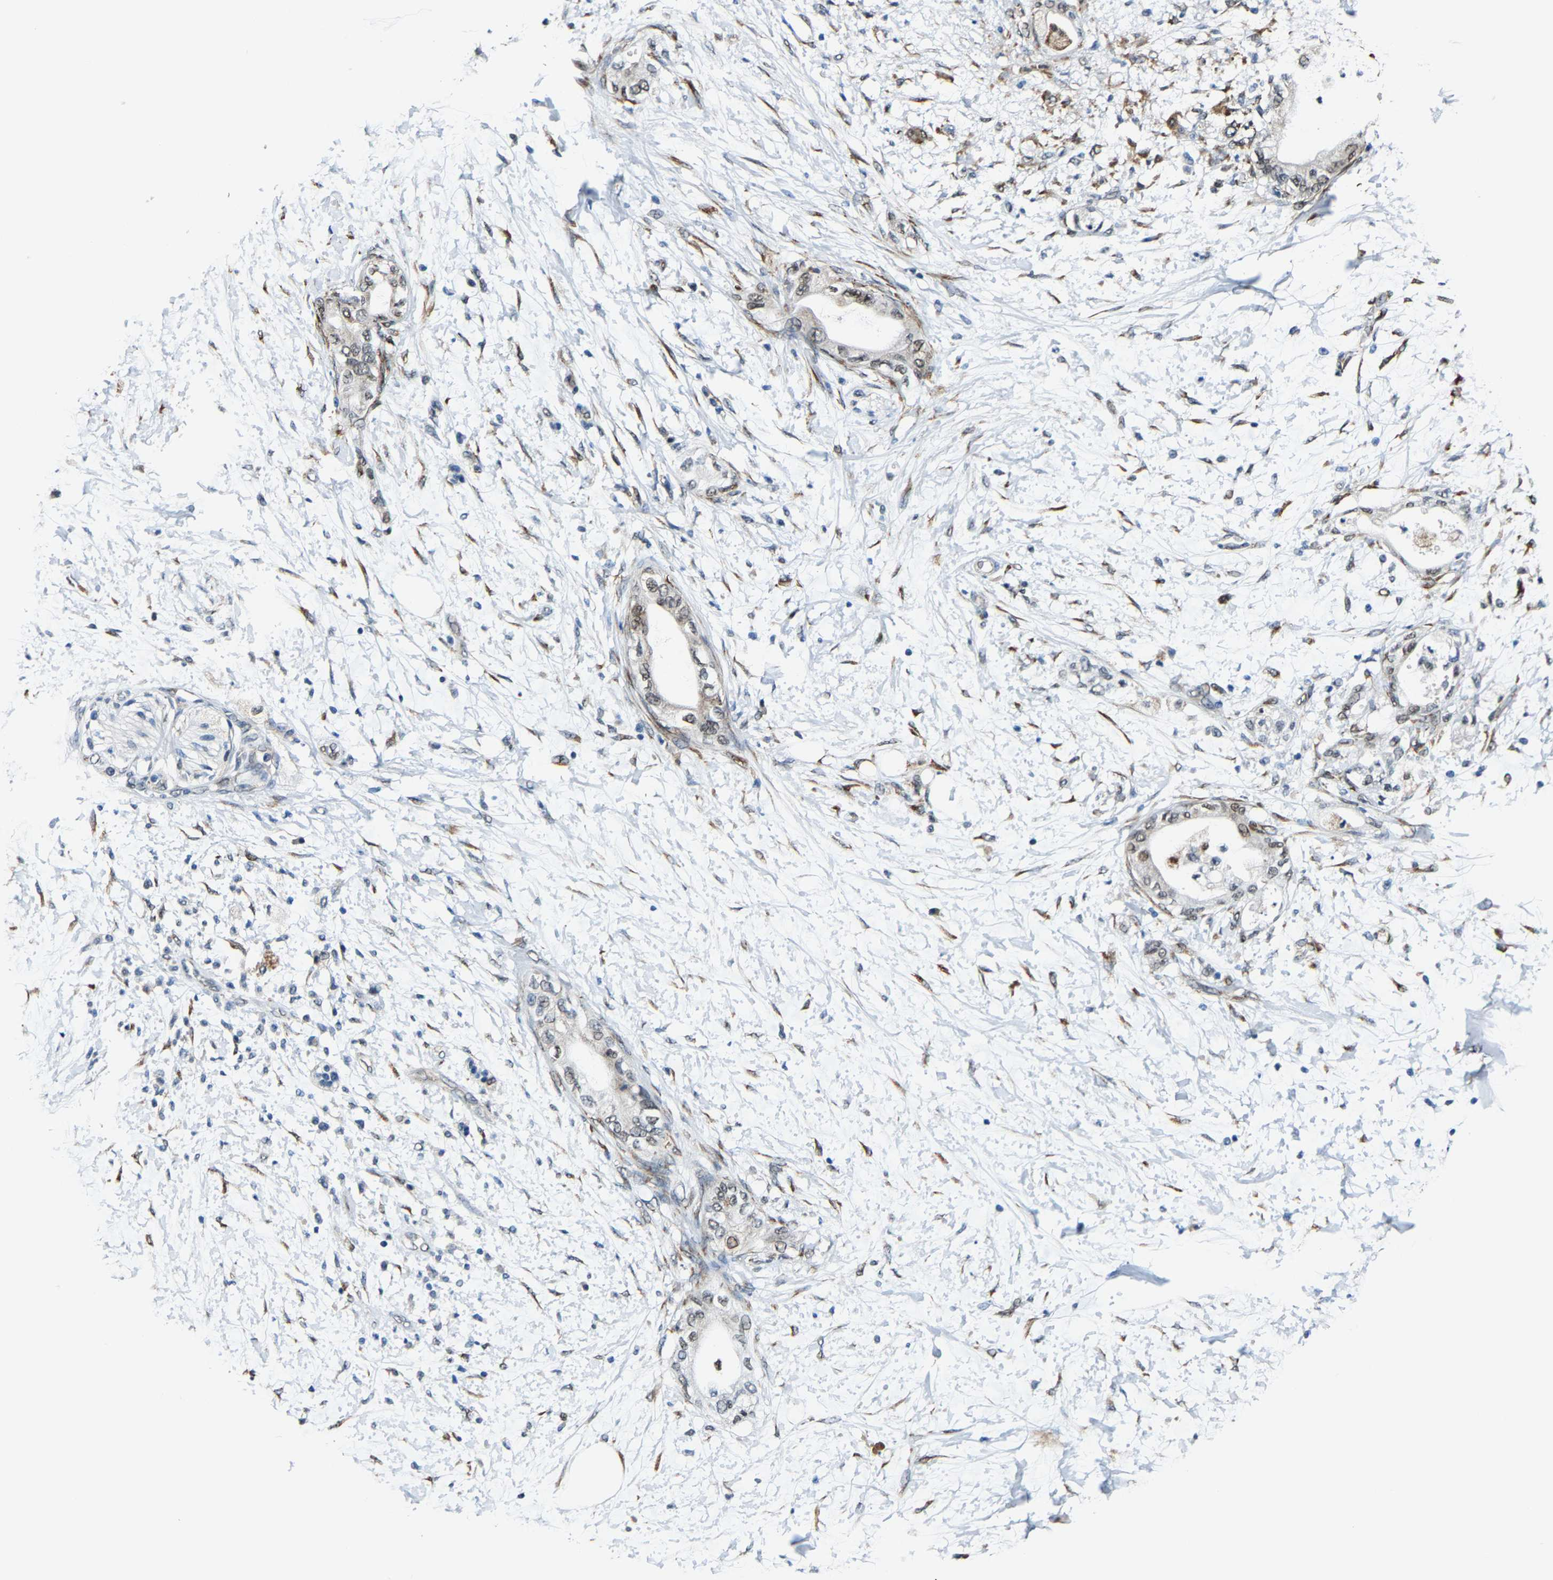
{"staining": {"intensity": "negative", "quantity": "none", "location": "none"}, "tissue": "adipose tissue", "cell_type": "Adipocytes", "image_type": "normal", "snomed": [{"axis": "morphology", "description": "Normal tissue, NOS"}, {"axis": "morphology", "description": "Adenocarcinoma, NOS"}, {"axis": "topography", "description": "Duodenum"}, {"axis": "topography", "description": "Peripheral nerve tissue"}], "caption": "DAB immunohistochemical staining of benign adipose tissue demonstrates no significant staining in adipocytes. The staining is performed using DAB (3,3'-diaminobenzidine) brown chromogen with nuclei counter-stained in using hematoxylin.", "gene": "METTL1", "patient": {"sex": "female", "age": 60}}